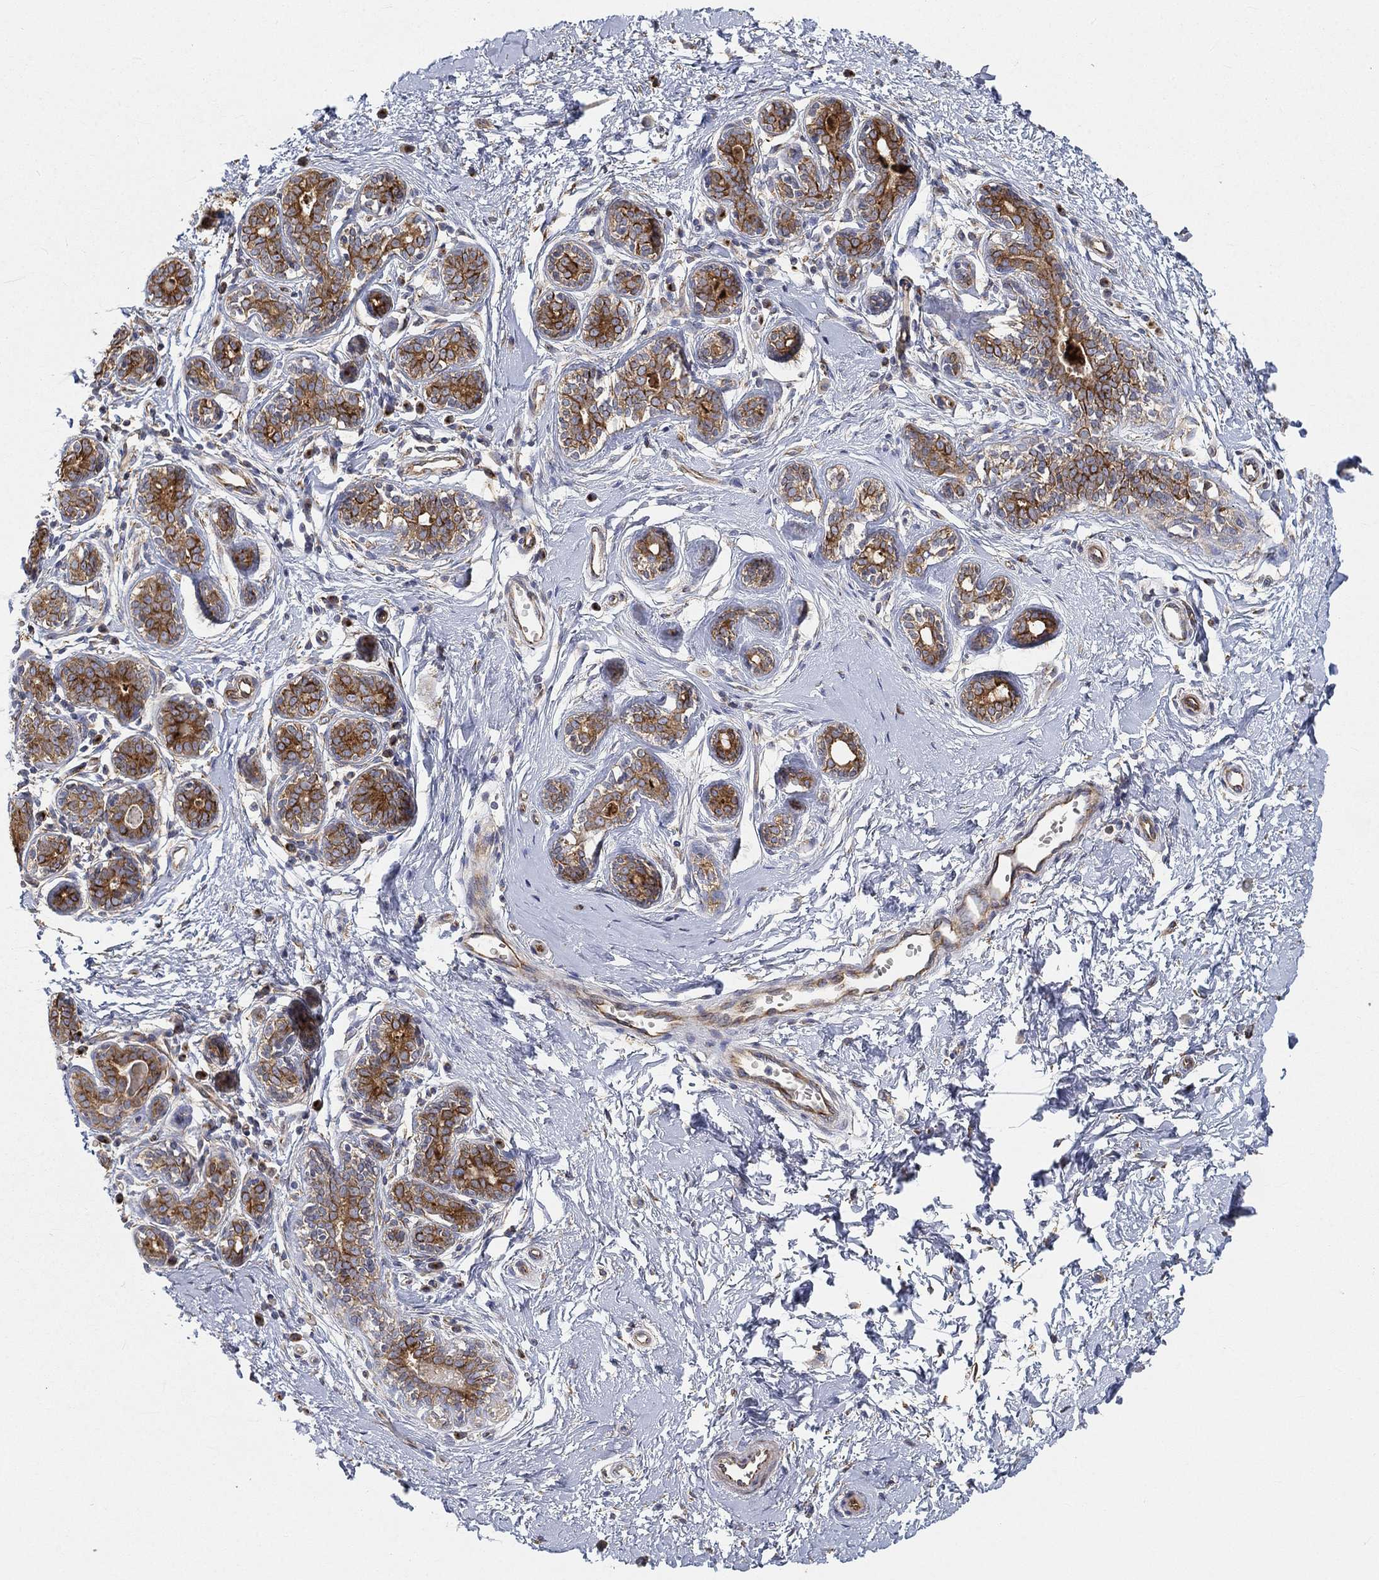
{"staining": {"intensity": "negative", "quantity": "none", "location": "none"}, "tissue": "breast", "cell_type": "Adipocytes", "image_type": "normal", "snomed": [{"axis": "morphology", "description": "Normal tissue, NOS"}, {"axis": "topography", "description": "Breast"}], "caption": "The micrograph shows no staining of adipocytes in normal breast.", "gene": "TMEM25", "patient": {"sex": "female", "age": 37}}